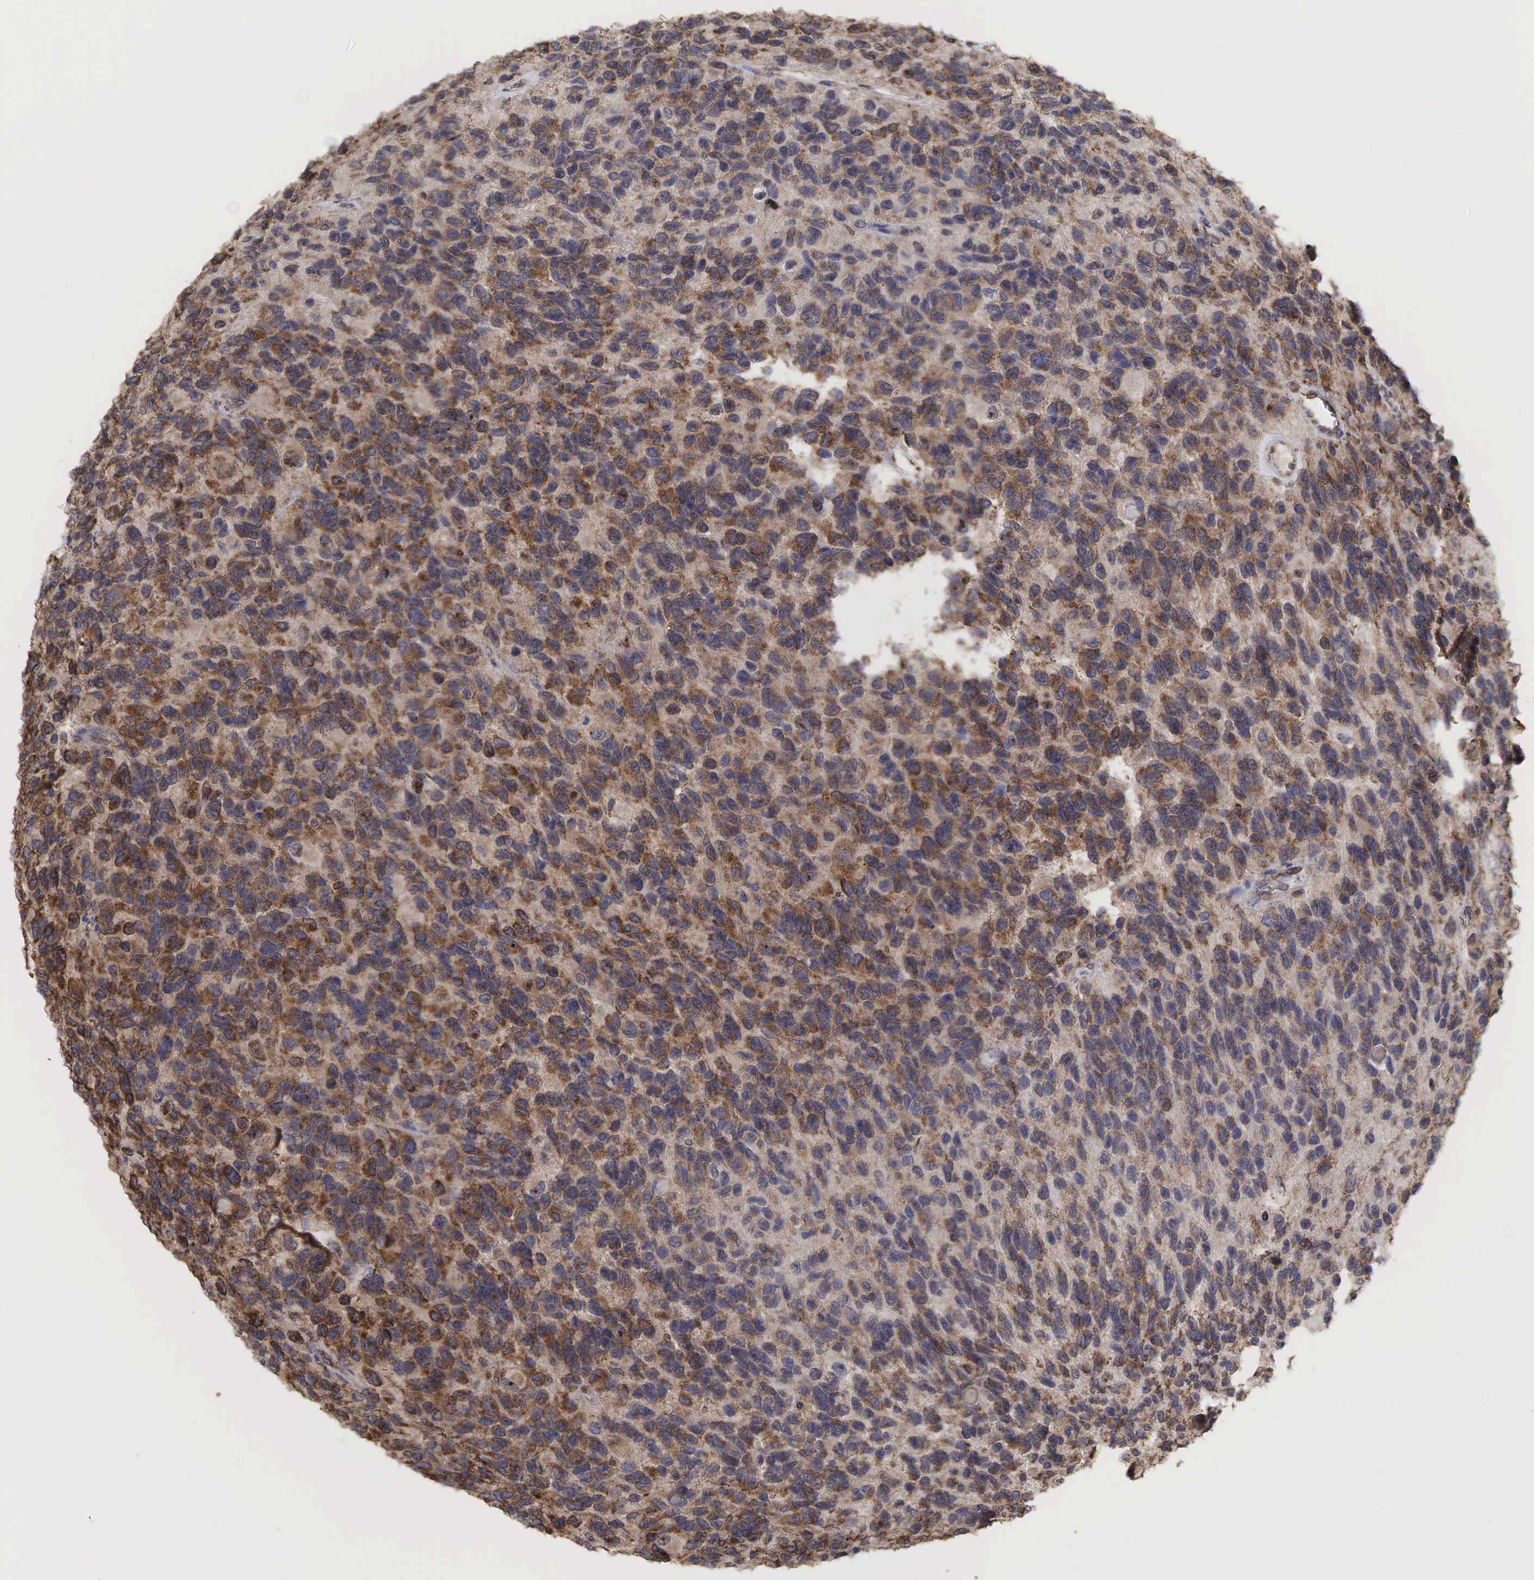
{"staining": {"intensity": "moderate", "quantity": "25%-75%", "location": "cytoplasmic/membranous"}, "tissue": "glioma", "cell_type": "Tumor cells", "image_type": "cancer", "snomed": [{"axis": "morphology", "description": "Glioma, malignant, High grade"}, {"axis": "topography", "description": "Brain"}], "caption": "Immunohistochemistry (DAB (3,3'-diaminobenzidine)) staining of human high-grade glioma (malignant) shows moderate cytoplasmic/membranous protein expression in approximately 25%-75% of tumor cells. The protein of interest is shown in brown color, while the nuclei are stained blue.", "gene": "PABPC5", "patient": {"sex": "male", "age": 77}}